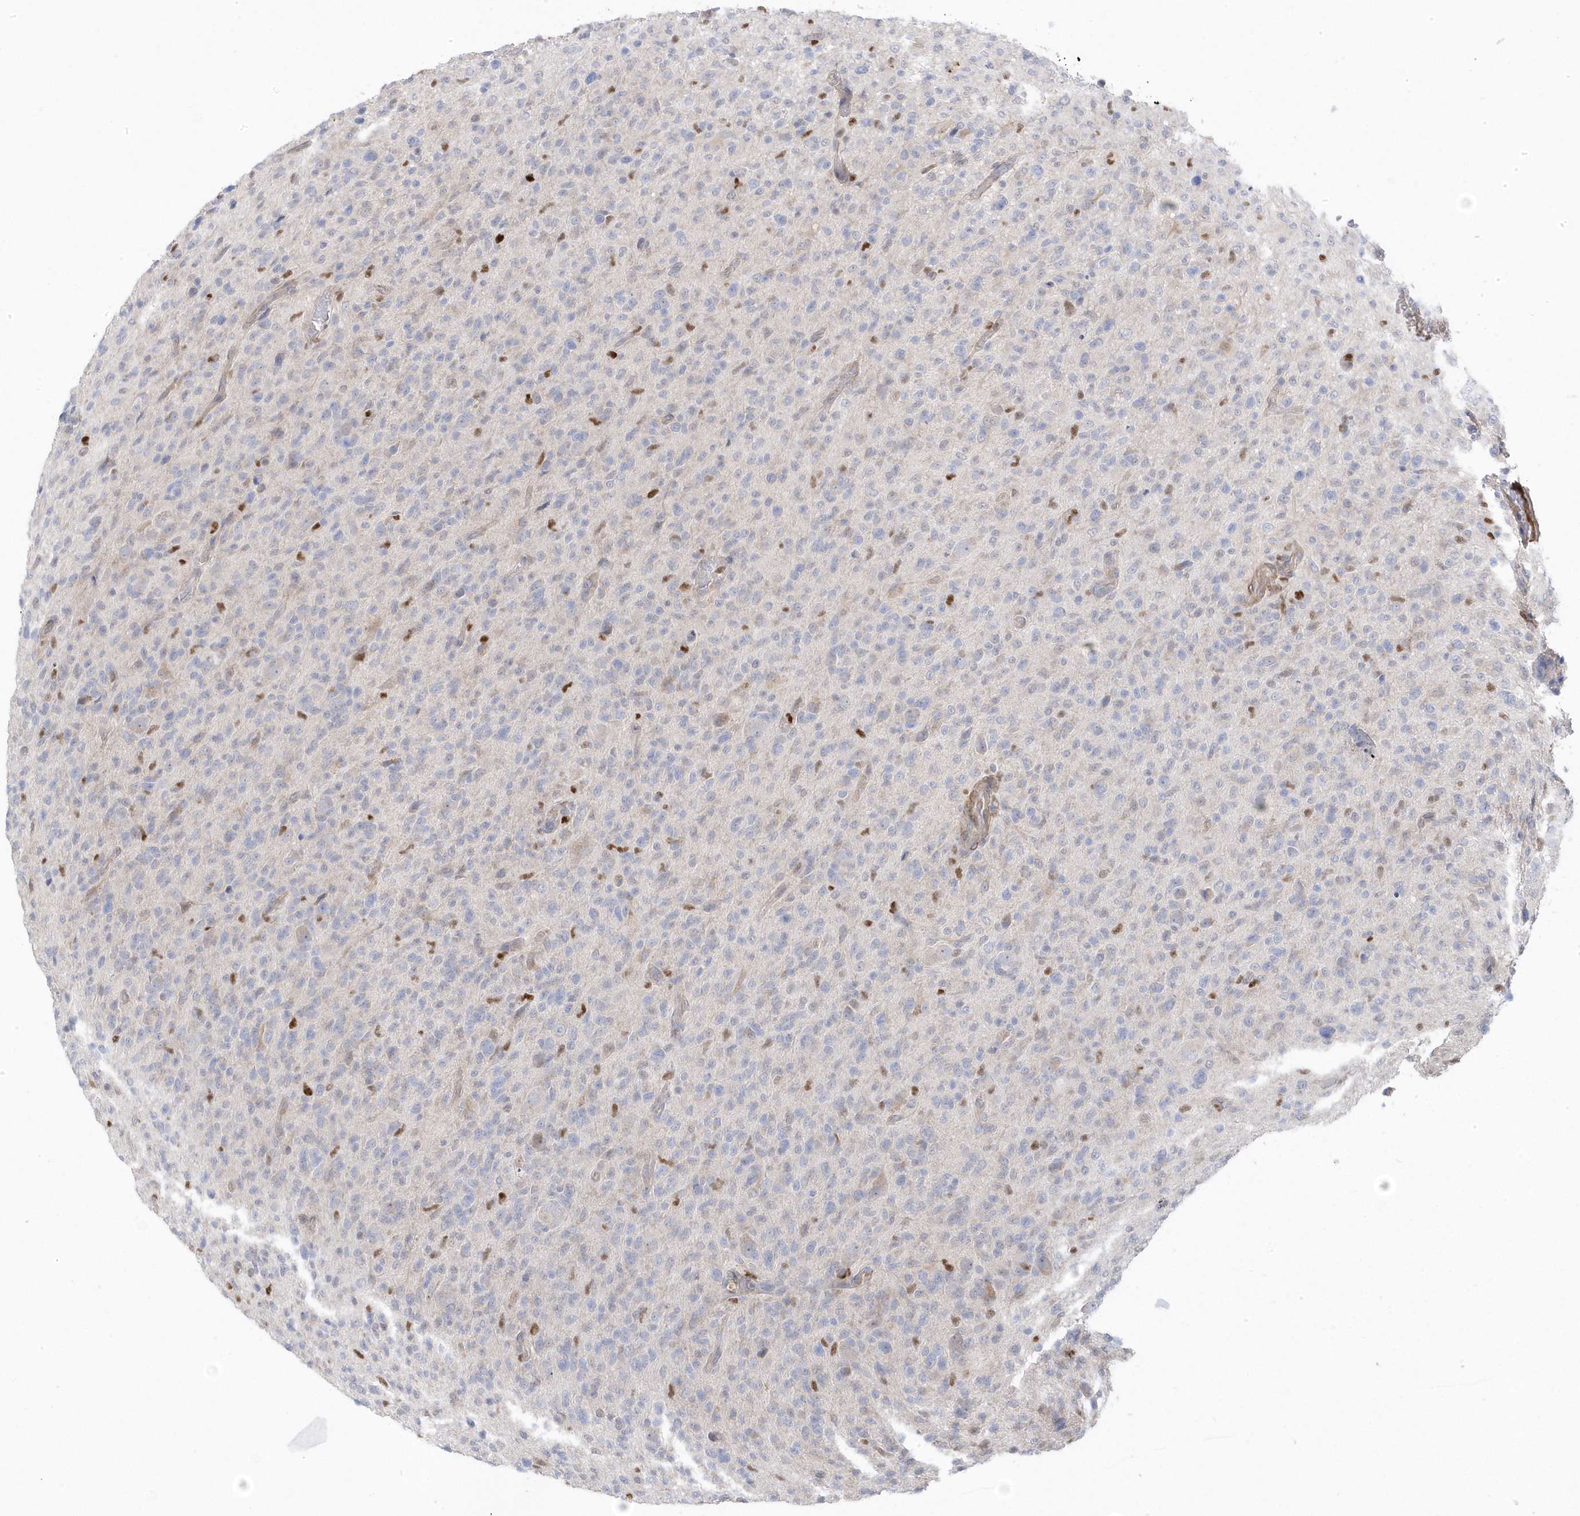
{"staining": {"intensity": "negative", "quantity": "none", "location": "none"}, "tissue": "glioma", "cell_type": "Tumor cells", "image_type": "cancer", "snomed": [{"axis": "morphology", "description": "Glioma, malignant, High grade"}, {"axis": "topography", "description": "Brain"}], "caption": "Immunohistochemistry of human high-grade glioma (malignant) reveals no expression in tumor cells.", "gene": "GTPBP6", "patient": {"sex": "female", "age": 57}}